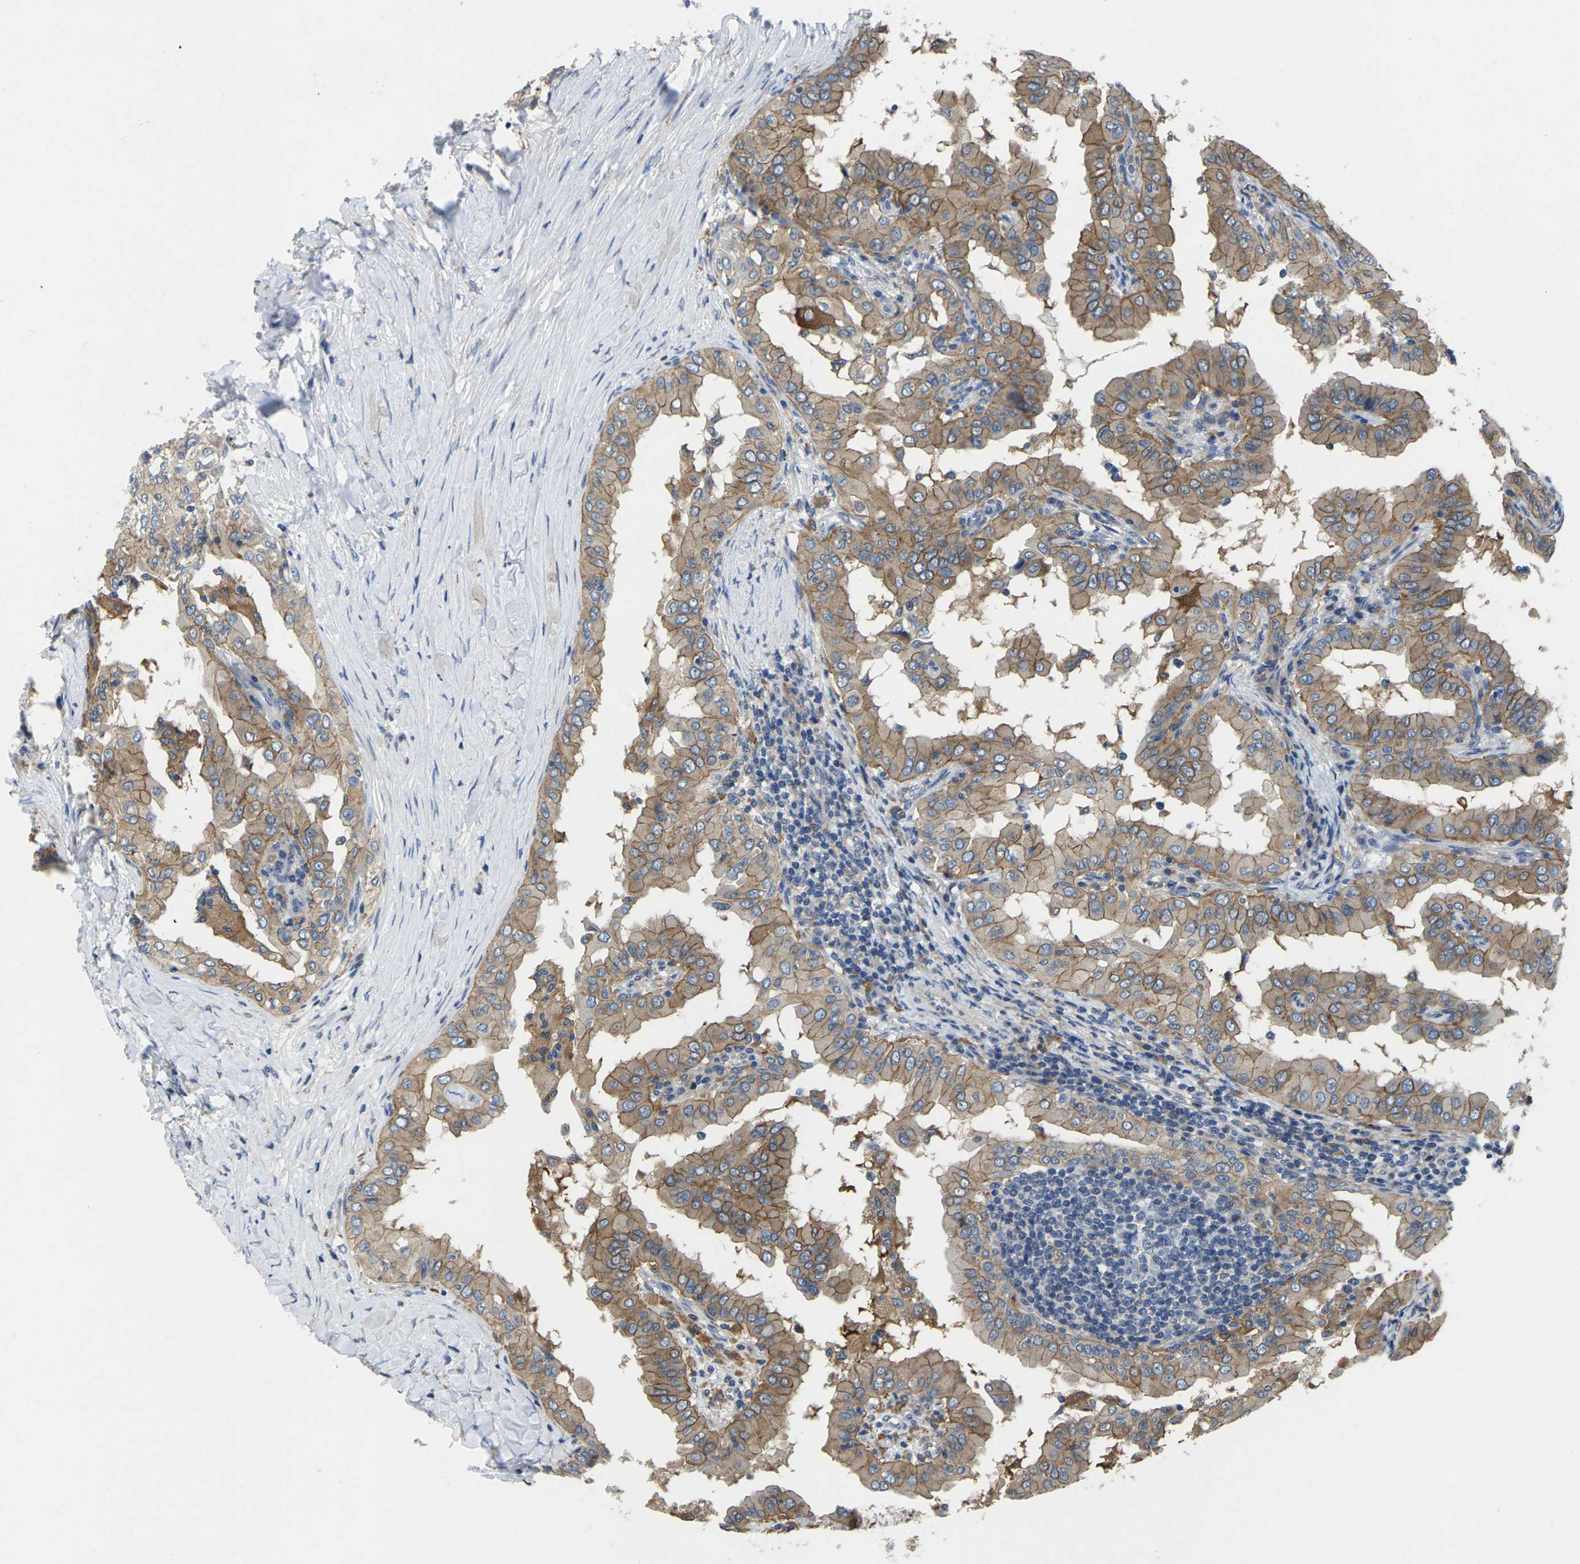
{"staining": {"intensity": "moderate", "quantity": ">75%", "location": "cytoplasmic/membranous"}, "tissue": "thyroid cancer", "cell_type": "Tumor cells", "image_type": "cancer", "snomed": [{"axis": "morphology", "description": "Papillary adenocarcinoma, NOS"}, {"axis": "topography", "description": "Thyroid gland"}], "caption": "Protein expression analysis of human thyroid cancer (papillary adenocarcinoma) reveals moderate cytoplasmic/membranous staining in approximately >75% of tumor cells. (DAB (3,3'-diaminobenzidine) IHC, brown staining for protein, blue staining for nuclei).", "gene": "SCNN1A", "patient": {"sex": "male", "age": 33}}